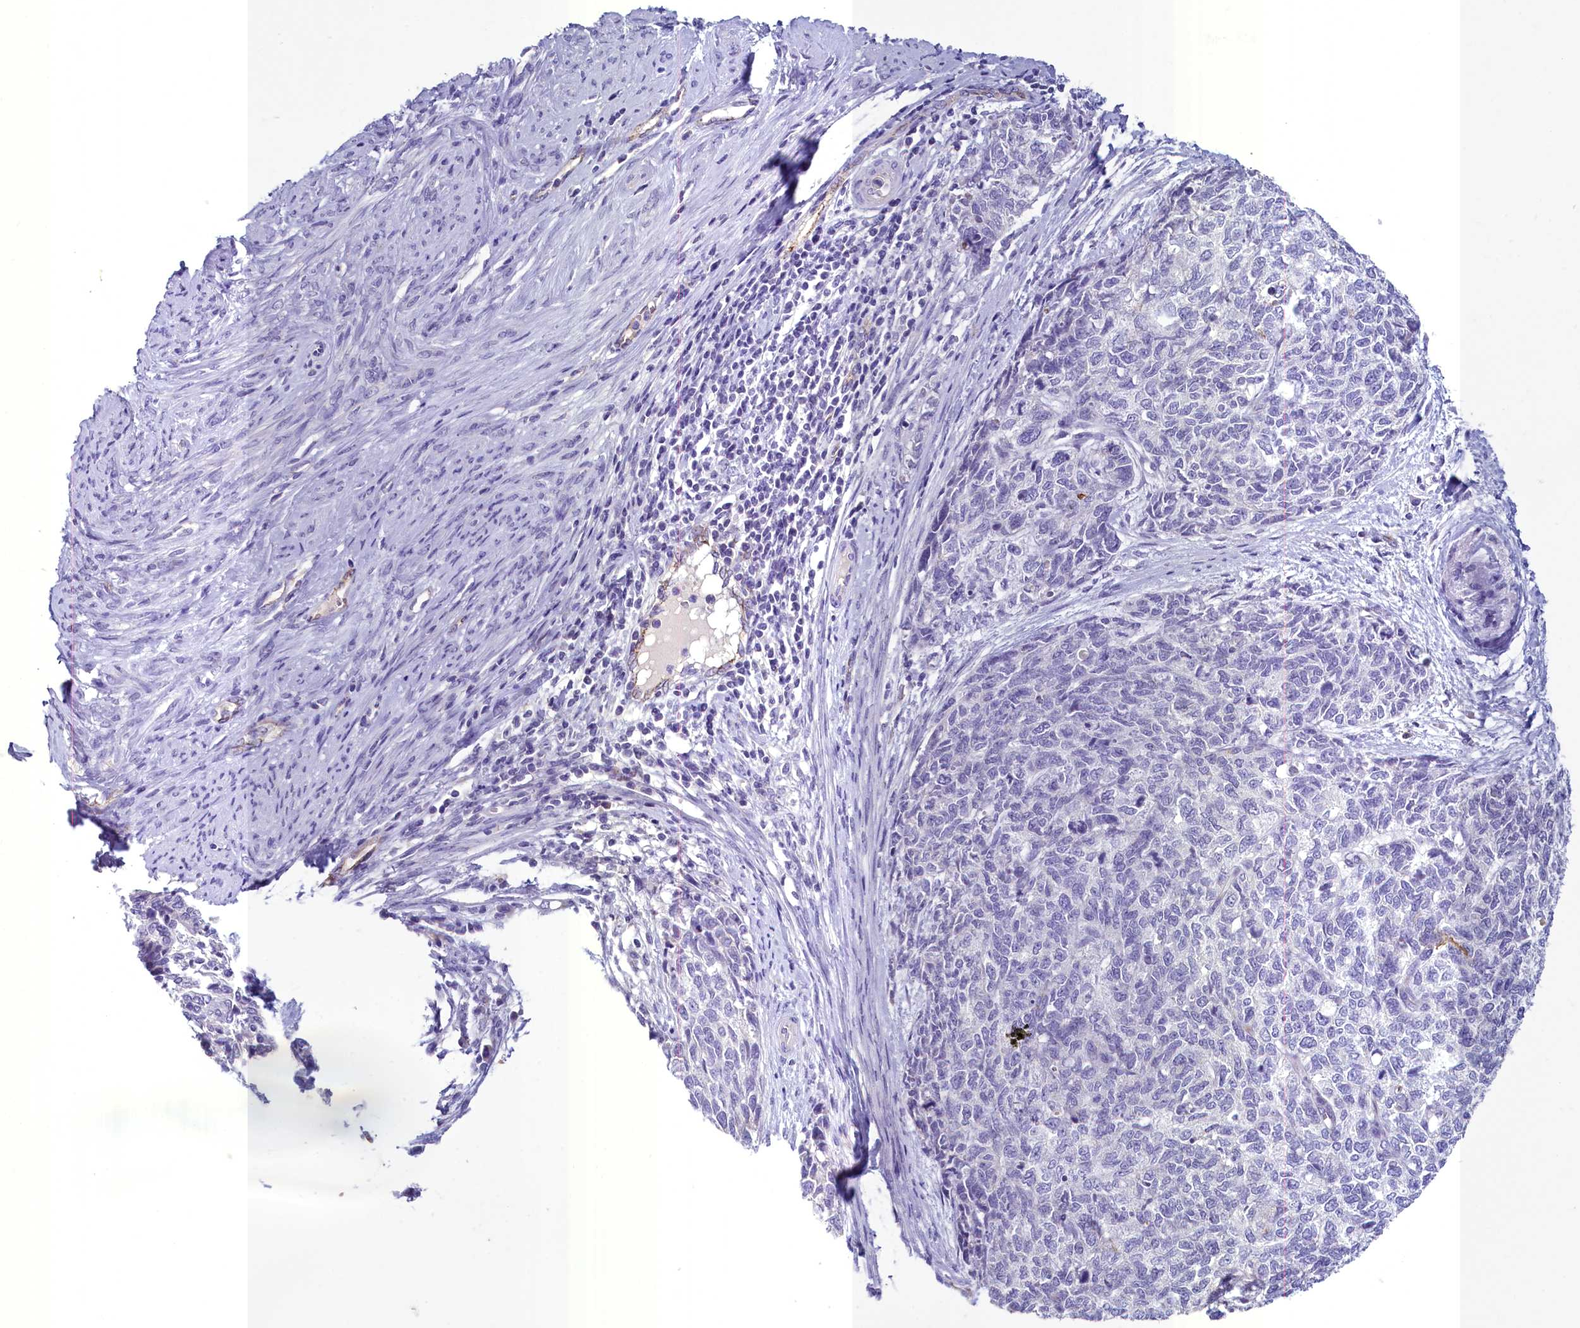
{"staining": {"intensity": "strong", "quantity": "<25%", "location": "cytoplasmic/membranous"}, "tissue": "cervical cancer", "cell_type": "Tumor cells", "image_type": "cancer", "snomed": [{"axis": "morphology", "description": "Squamous cell carcinoma, NOS"}, {"axis": "topography", "description": "Cervix"}], "caption": "Squamous cell carcinoma (cervical) stained with DAB immunohistochemistry (IHC) exhibits medium levels of strong cytoplasmic/membranous positivity in approximately <25% of tumor cells.", "gene": "INSC", "patient": {"sex": "female", "age": 63}}